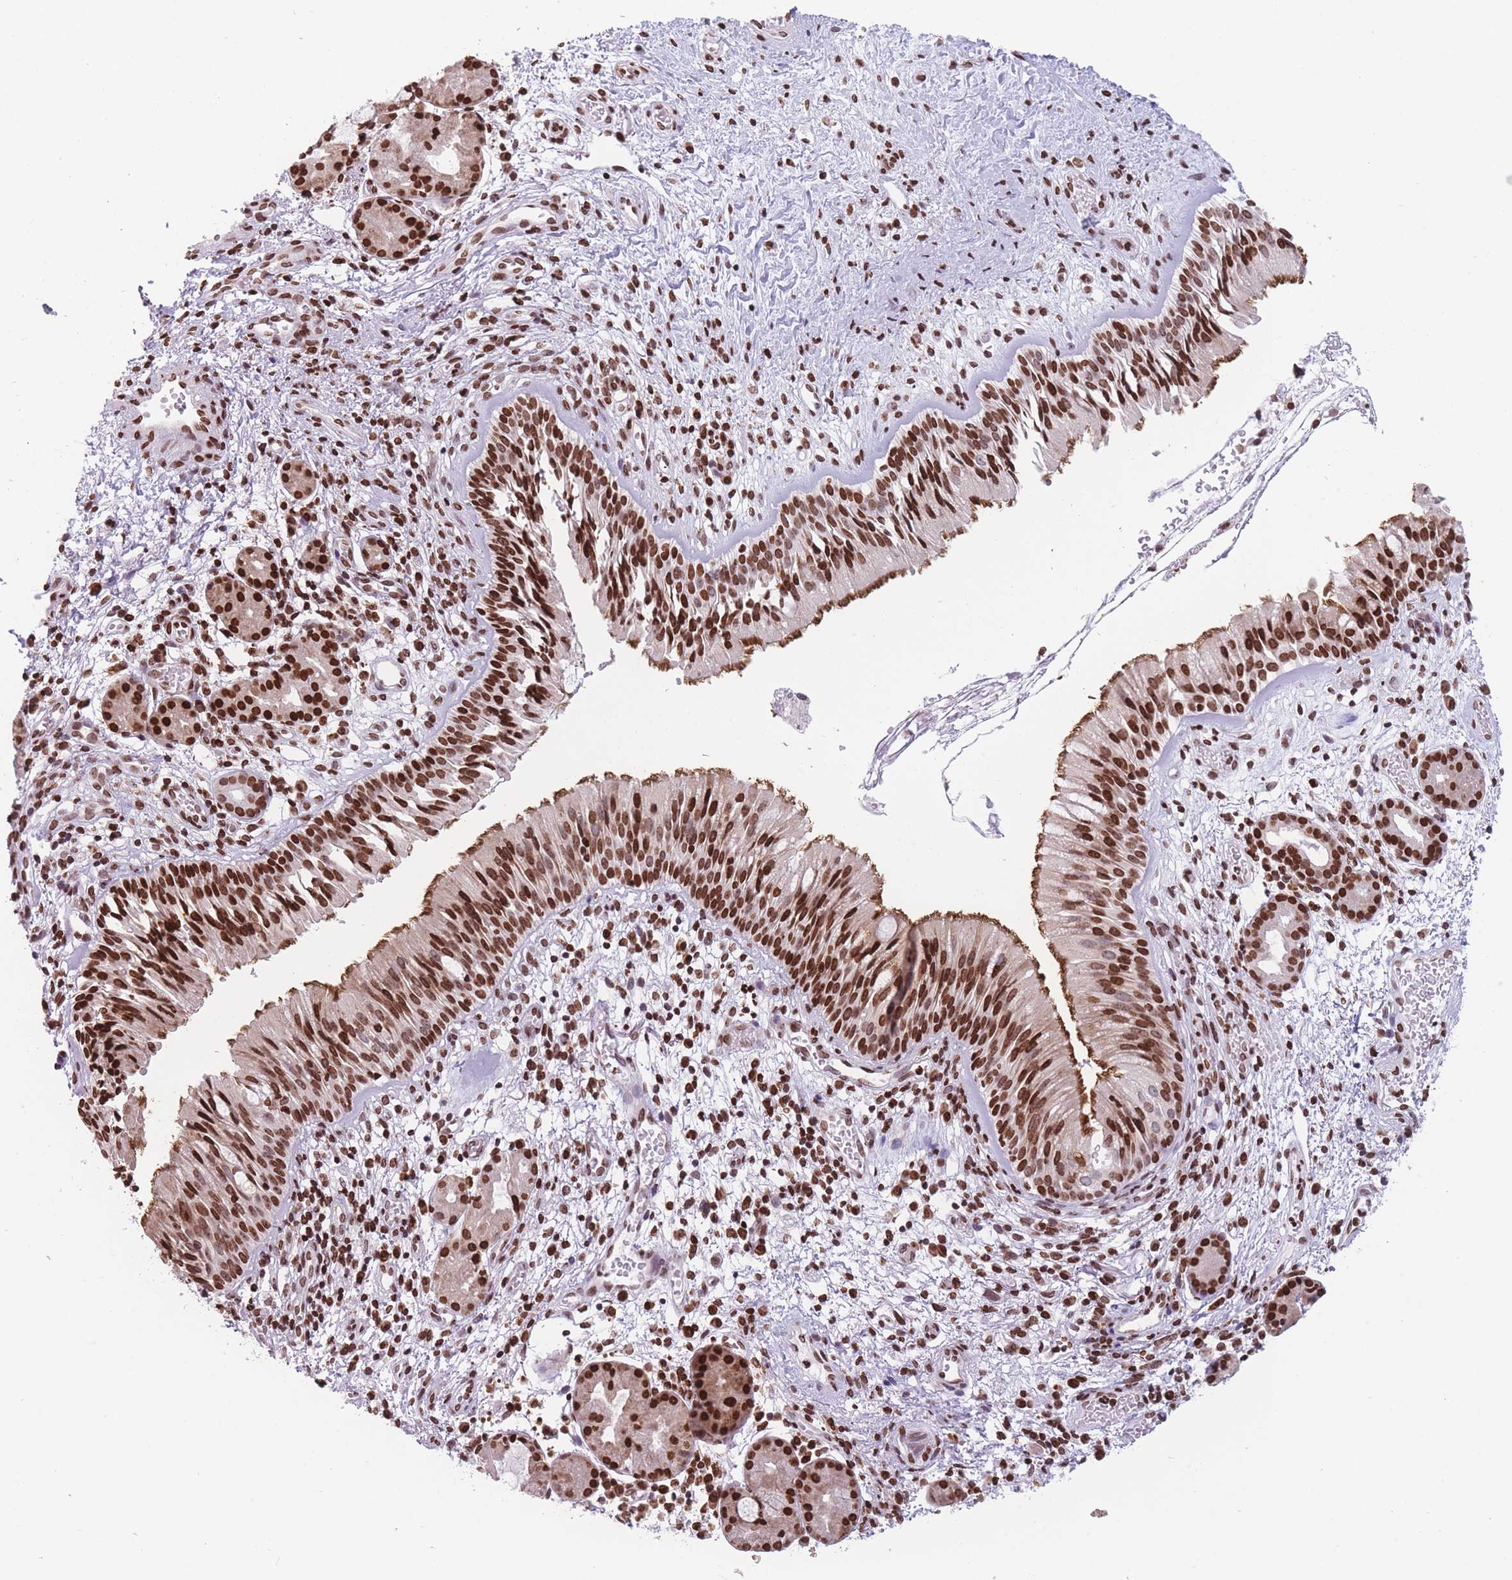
{"staining": {"intensity": "strong", "quantity": ">75%", "location": "cytoplasmic/membranous,nuclear"}, "tissue": "nasopharynx", "cell_type": "Respiratory epithelial cells", "image_type": "normal", "snomed": [{"axis": "morphology", "description": "Normal tissue, NOS"}, {"axis": "topography", "description": "Nasopharynx"}], "caption": "Immunohistochemistry (IHC) (DAB) staining of unremarkable nasopharynx exhibits strong cytoplasmic/membranous,nuclear protein expression in approximately >75% of respiratory epithelial cells. Immunohistochemistry stains the protein in brown and the nuclei are stained blue.", "gene": "AK9", "patient": {"sex": "male", "age": 65}}